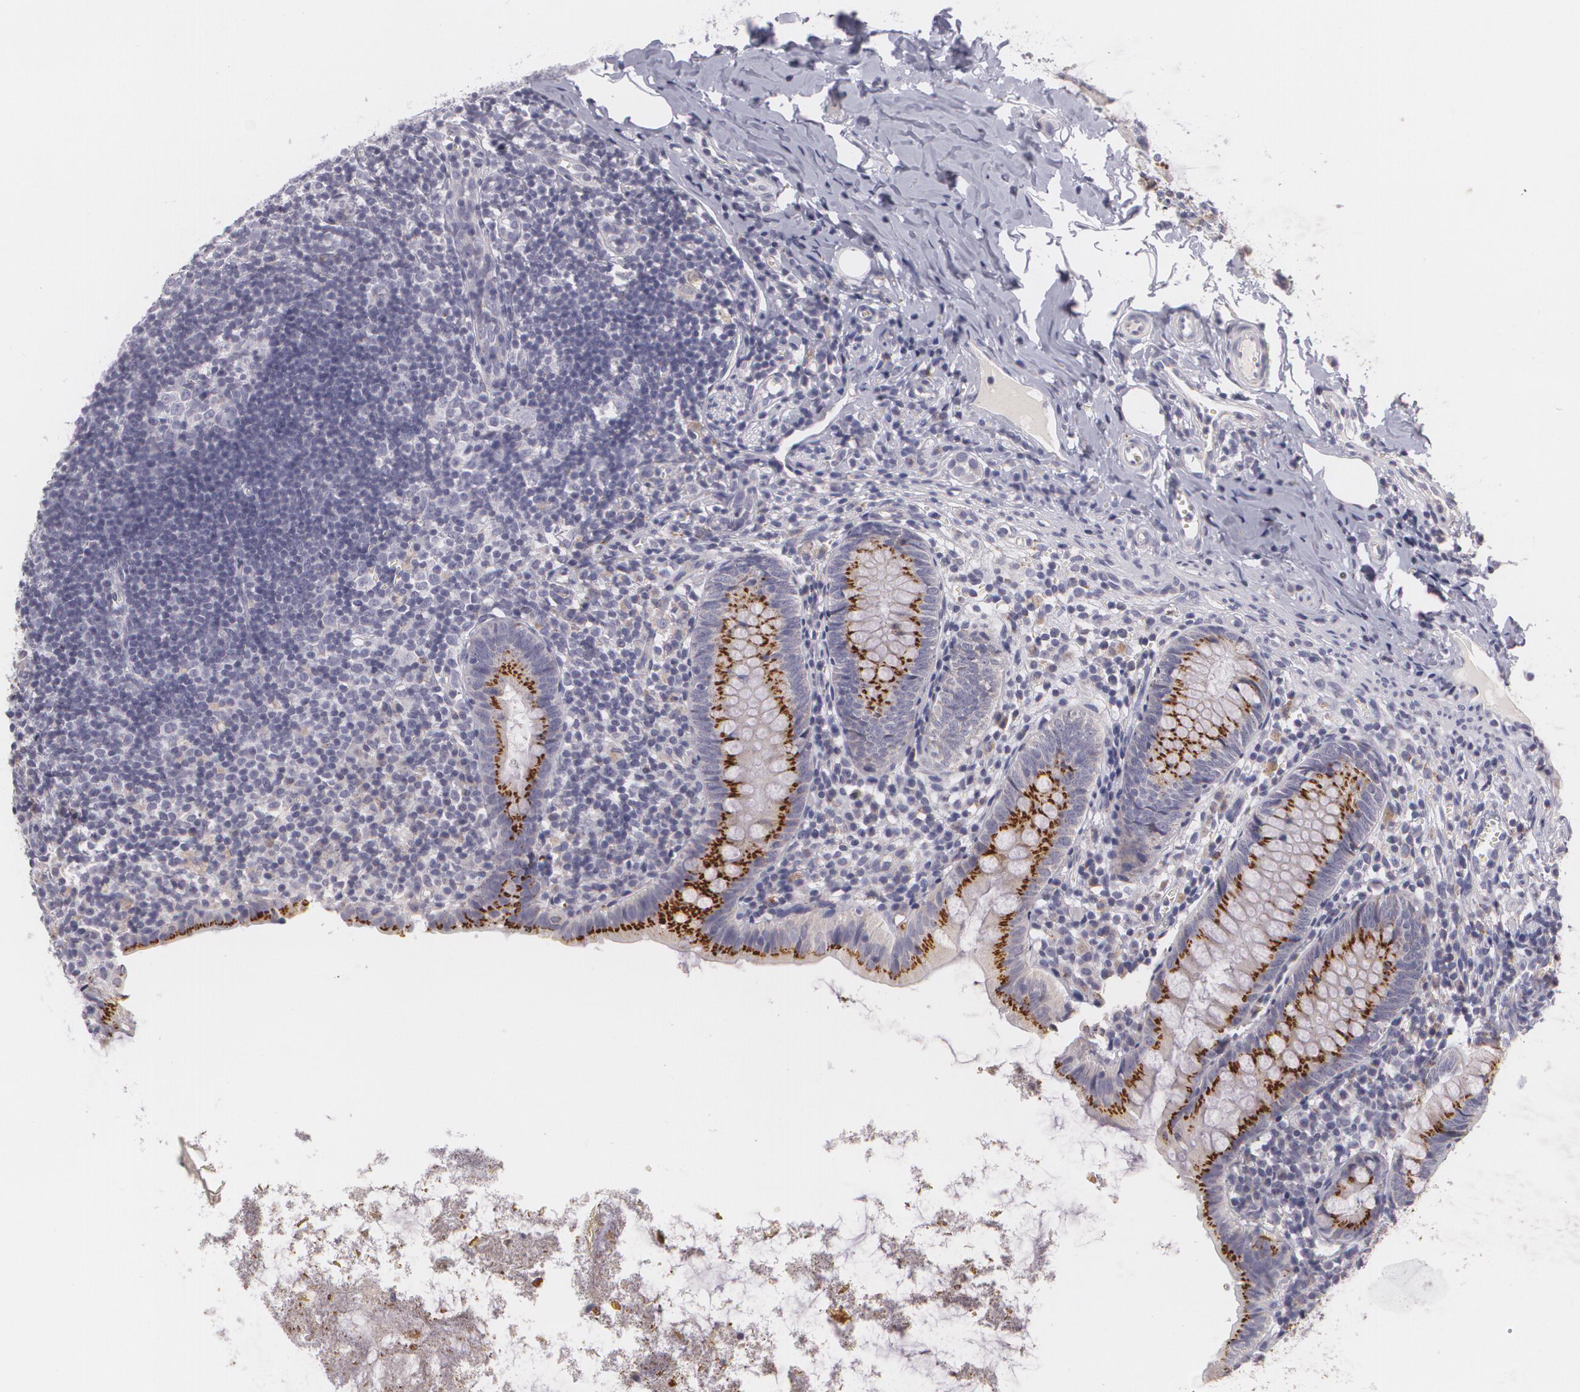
{"staining": {"intensity": "strong", "quantity": ">75%", "location": "cytoplasmic/membranous"}, "tissue": "appendix", "cell_type": "Glandular cells", "image_type": "normal", "snomed": [{"axis": "morphology", "description": "Normal tissue, NOS"}, {"axis": "topography", "description": "Appendix"}], "caption": "Appendix stained with IHC exhibits strong cytoplasmic/membranous expression in approximately >75% of glandular cells. (DAB (3,3'-diaminobenzidine) IHC with brightfield microscopy, high magnification).", "gene": "CILK1", "patient": {"sex": "female", "age": 9}}